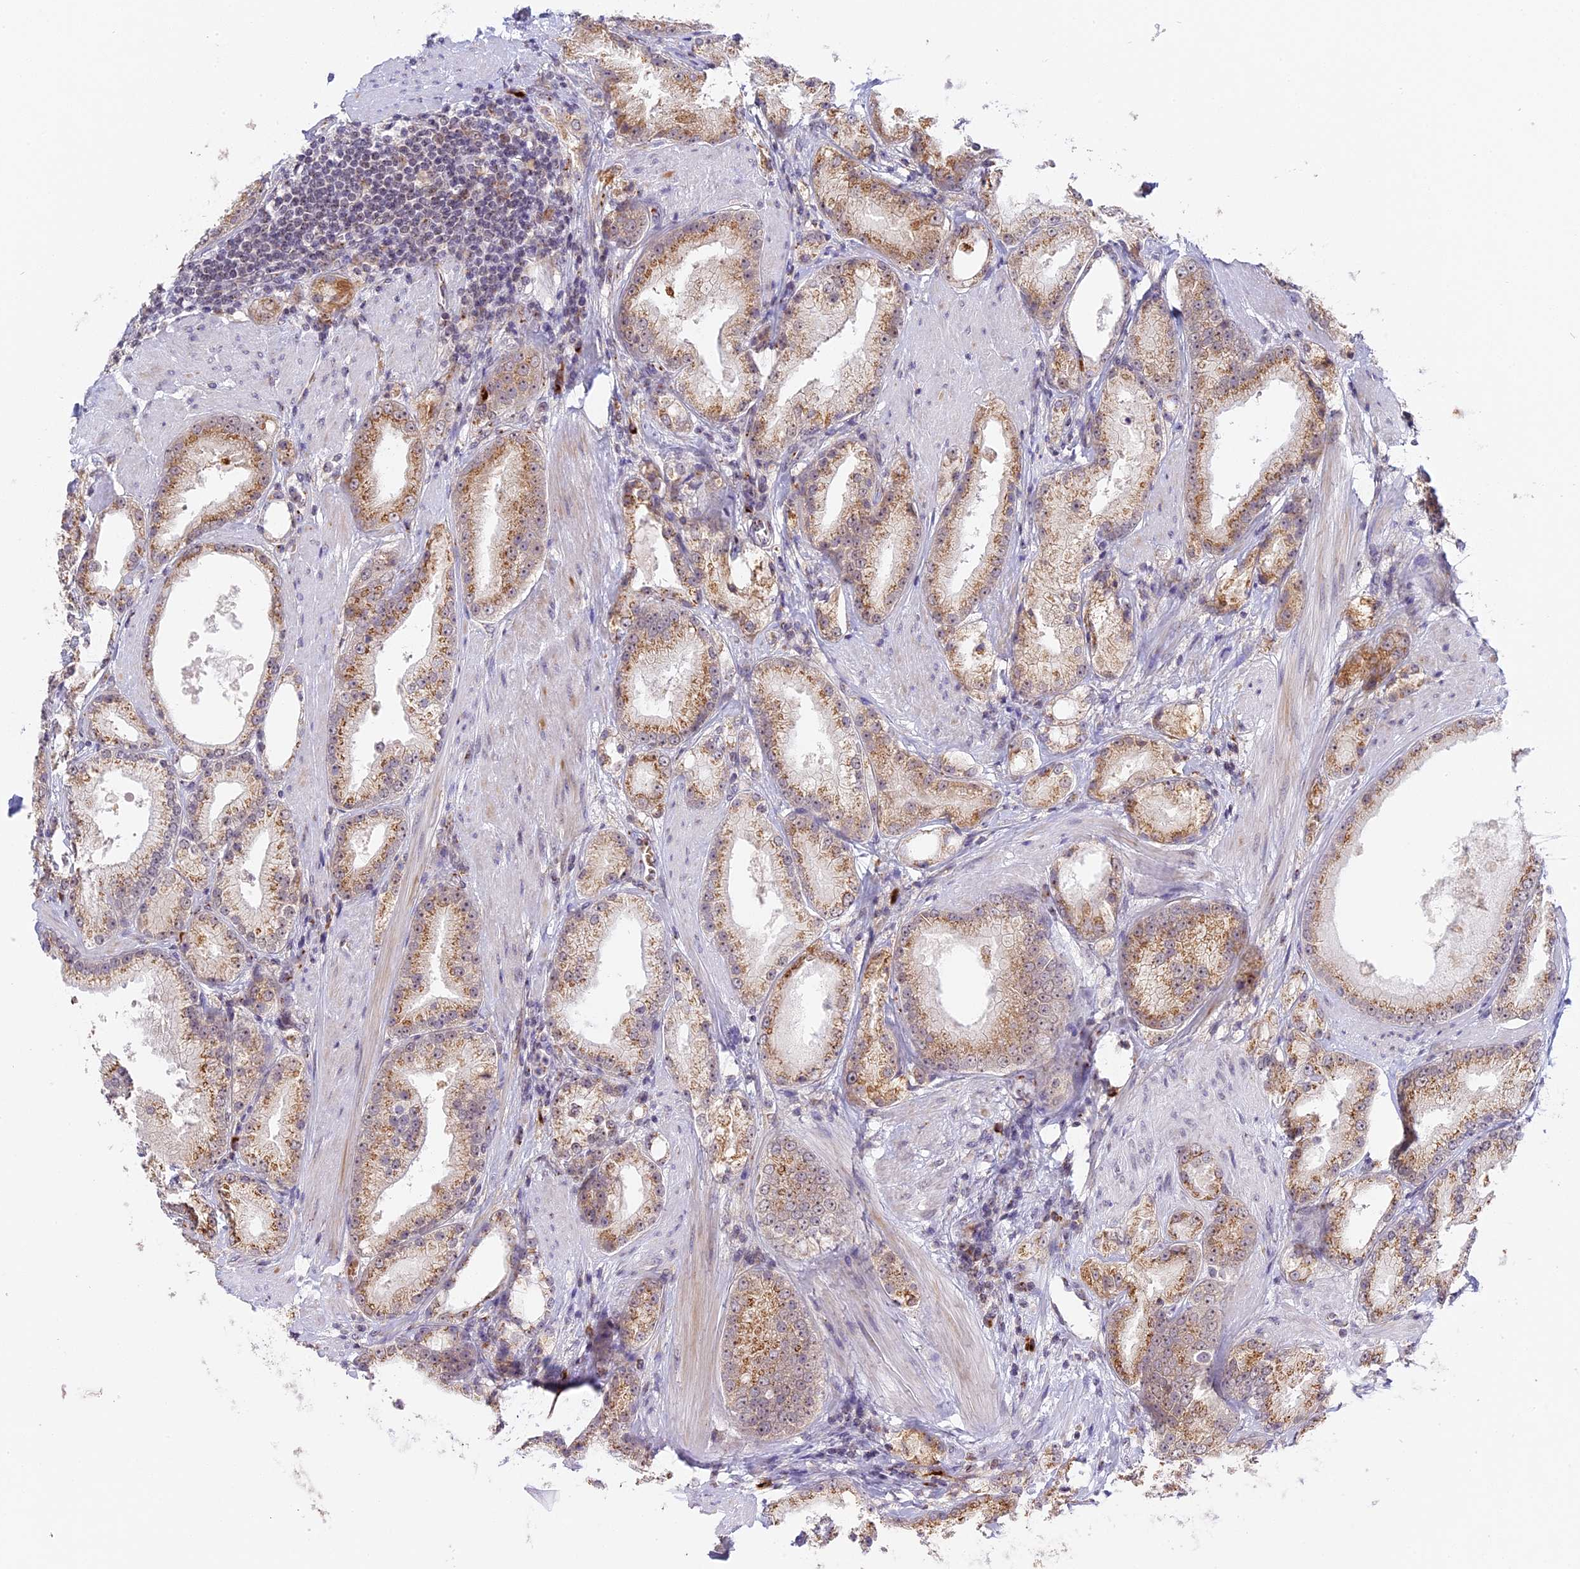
{"staining": {"intensity": "moderate", "quantity": ">75%", "location": "cytoplasmic/membranous"}, "tissue": "prostate cancer", "cell_type": "Tumor cells", "image_type": "cancer", "snomed": [{"axis": "morphology", "description": "Adenocarcinoma, Low grade"}, {"axis": "topography", "description": "Prostate"}], "caption": "Immunohistochemical staining of prostate low-grade adenocarcinoma displays moderate cytoplasmic/membranous protein expression in approximately >75% of tumor cells. The protein is stained brown, and the nuclei are stained in blue (DAB IHC with brightfield microscopy, high magnification).", "gene": "HEATR5B", "patient": {"sex": "male", "age": 67}}